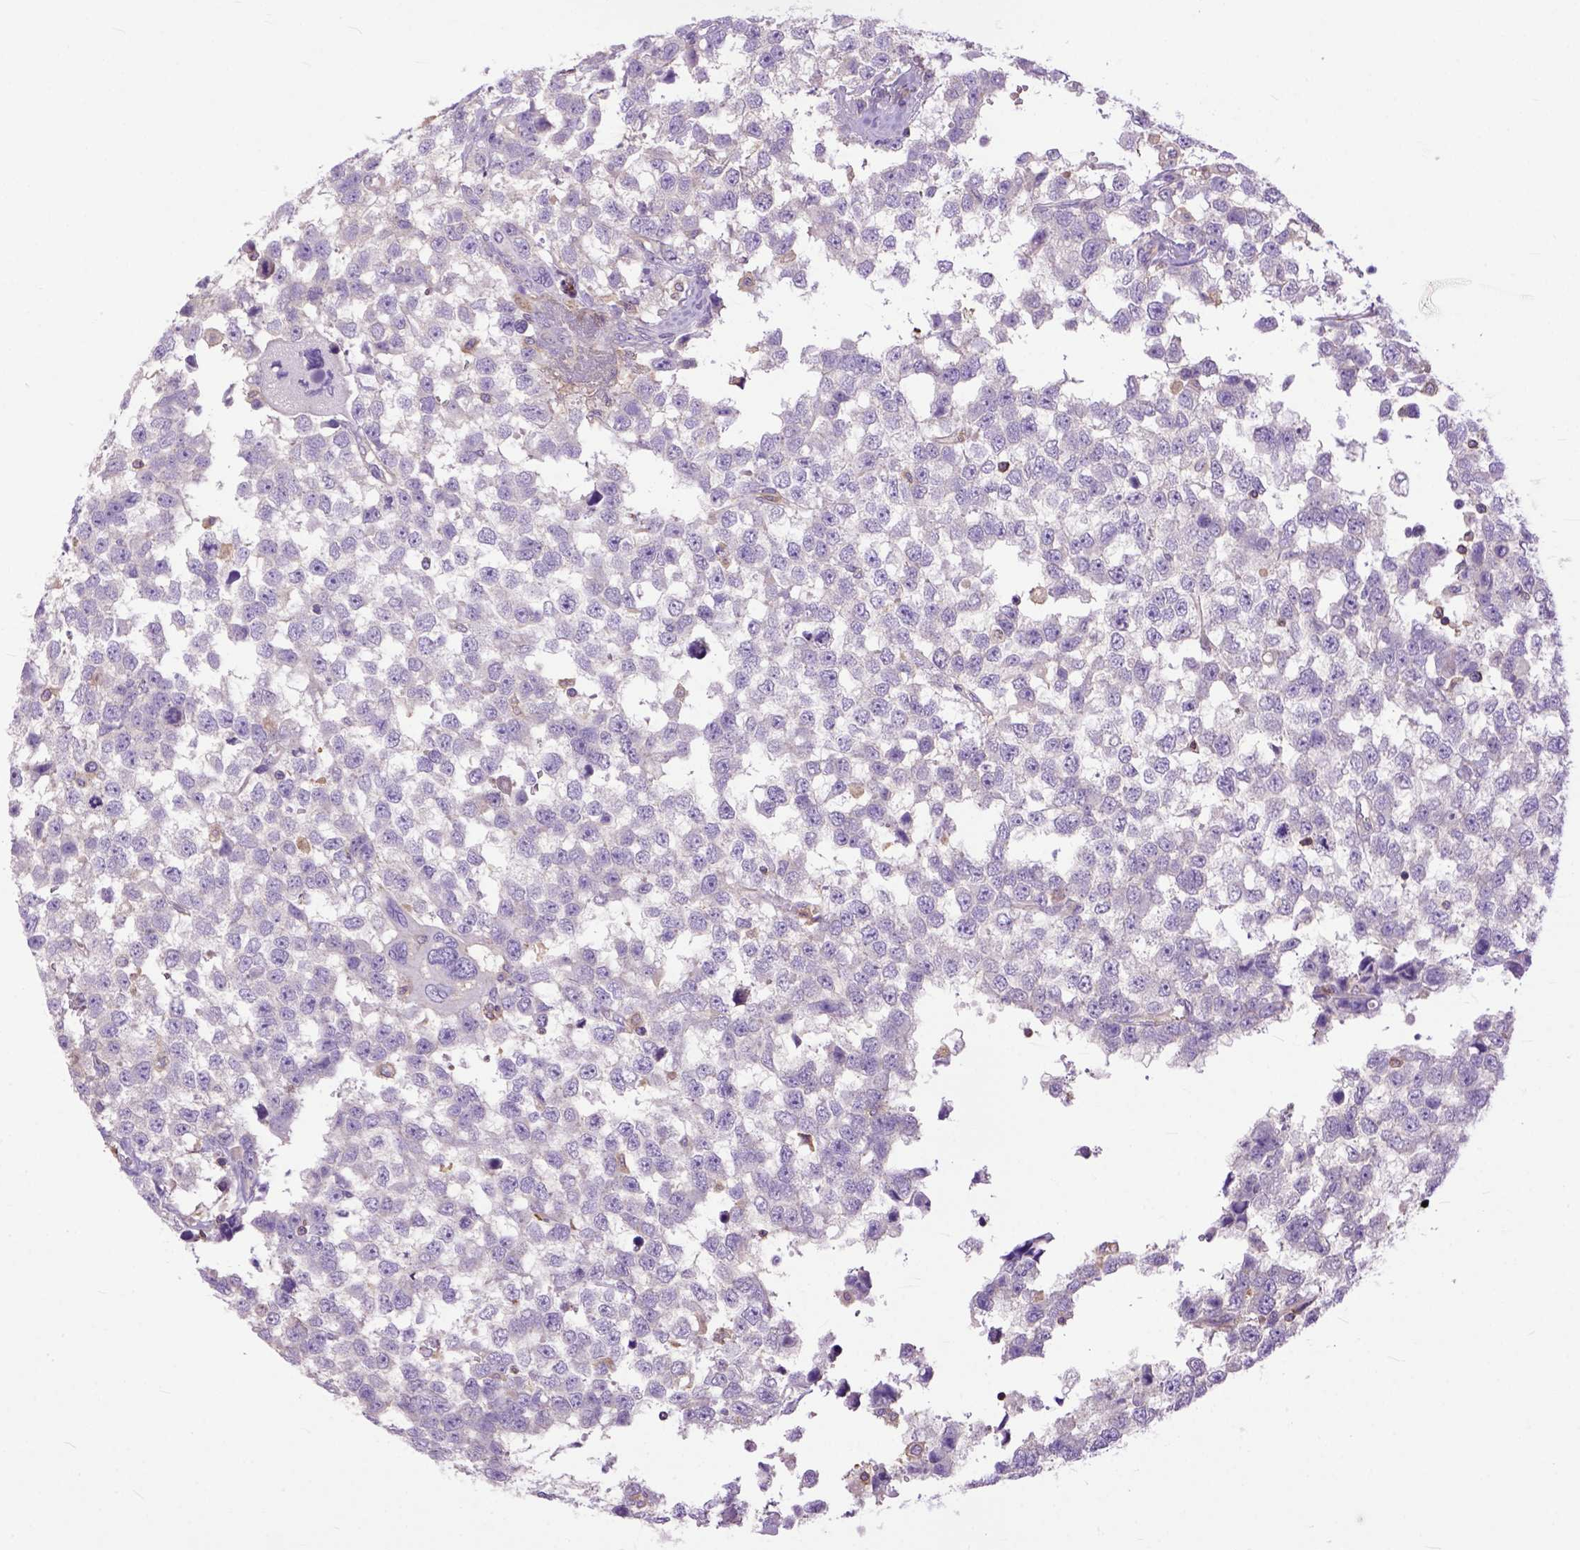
{"staining": {"intensity": "weak", "quantity": "<25%", "location": "cytoplasmic/membranous"}, "tissue": "testis cancer", "cell_type": "Tumor cells", "image_type": "cancer", "snomed": [{"axis": "morphology", "description": "Seminoma, NOS"}, {"axis": "topography", "description": "Testis"}], "caption": "This image is of seminoma (testis) stained with immunohistochemistry (IHC) to label a protein in brown with the nuclei are counter-stained blue. There is no staining in tumor cells. (Brightfield microscopy of DAB IHC at high magnification).", "gene": "NAMPT", "patient": {"sex": "male", "age": 34}}